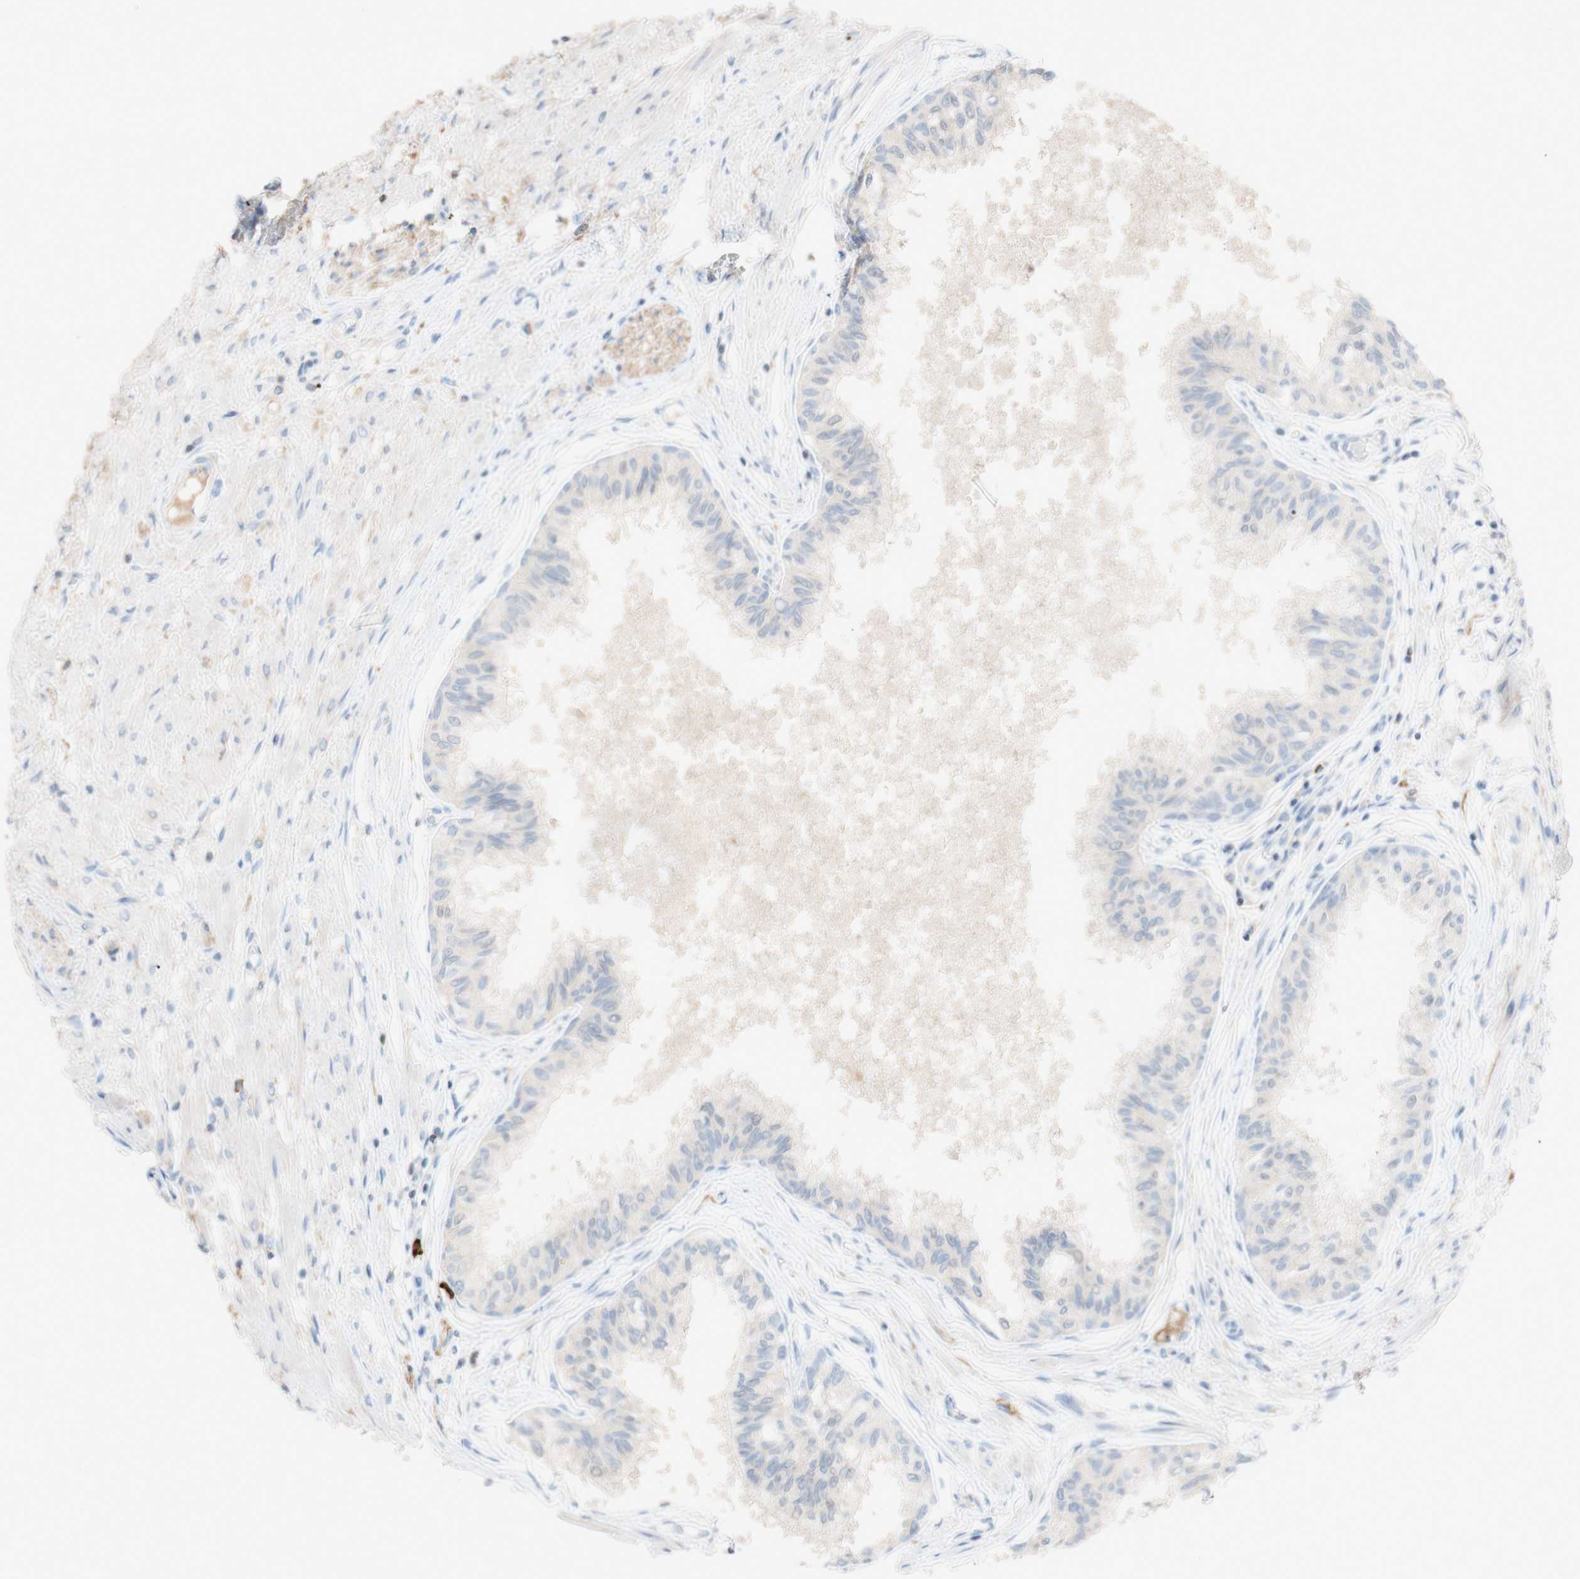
{"staining": {"intensity": "weak", "quantity": ">75%", "location": "cytoplasmic/membranous"}, "tissue": "prostate", "cell_type": "Glandular cells", "image_type": "normal", "snomed": [{"axis": "morphology", "description": "Normal tissue, NOS"}, {"axis": "topography", "description": "Prostate"}, {"axis": "topography", "description": "Seminal veicle"}], "caption": "Benign prostate was stained to show a protein in brown. There is low levels of weak cytoplasmic/membranous expression in approximately >75% of glandular cells.", "gene": "PACSIN1", "patient": {"sex": "male", "age": 60}}